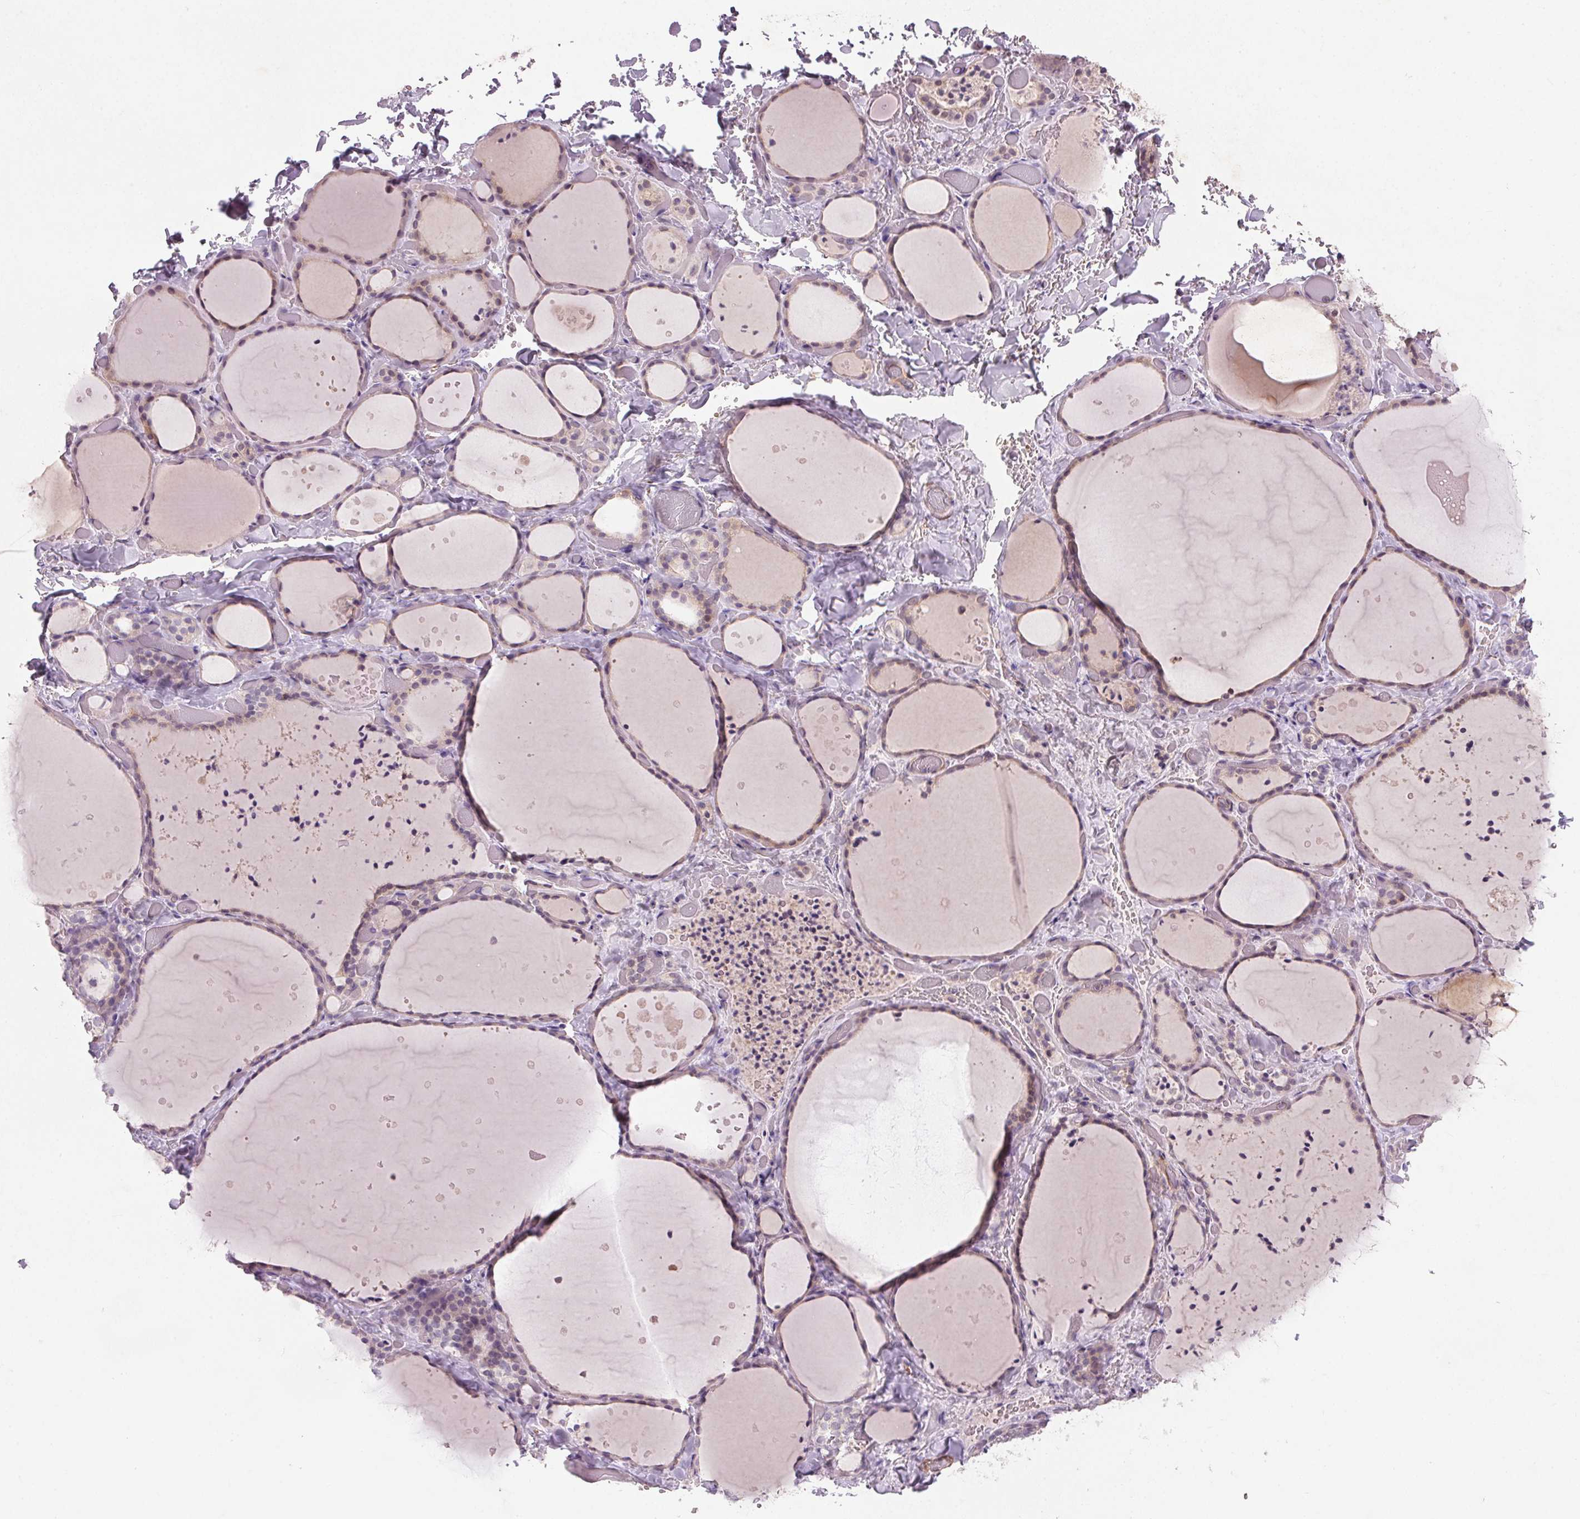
{"staining": {"intensity": "weak", "quantity": "25%-75%", "location": "cytoplasmic/membranous"}, "tissue": "thyroid gland", "cell_type": "Glandular cells", "image_type": "normal", "snomed": [{"axis": "morphology", "description": "Normal tissue, NOS"}, {"axis": "topography", "description": "Thyroid gland"}], "caption": "Weak cytoplasmic/membranous expression is present in approximately 25%-75% of glandular cells in normal thyroid gland. Nuclei are stained in blue.", "gene": "KCNK15", "patient": {"sex": "female", "age": 36}}